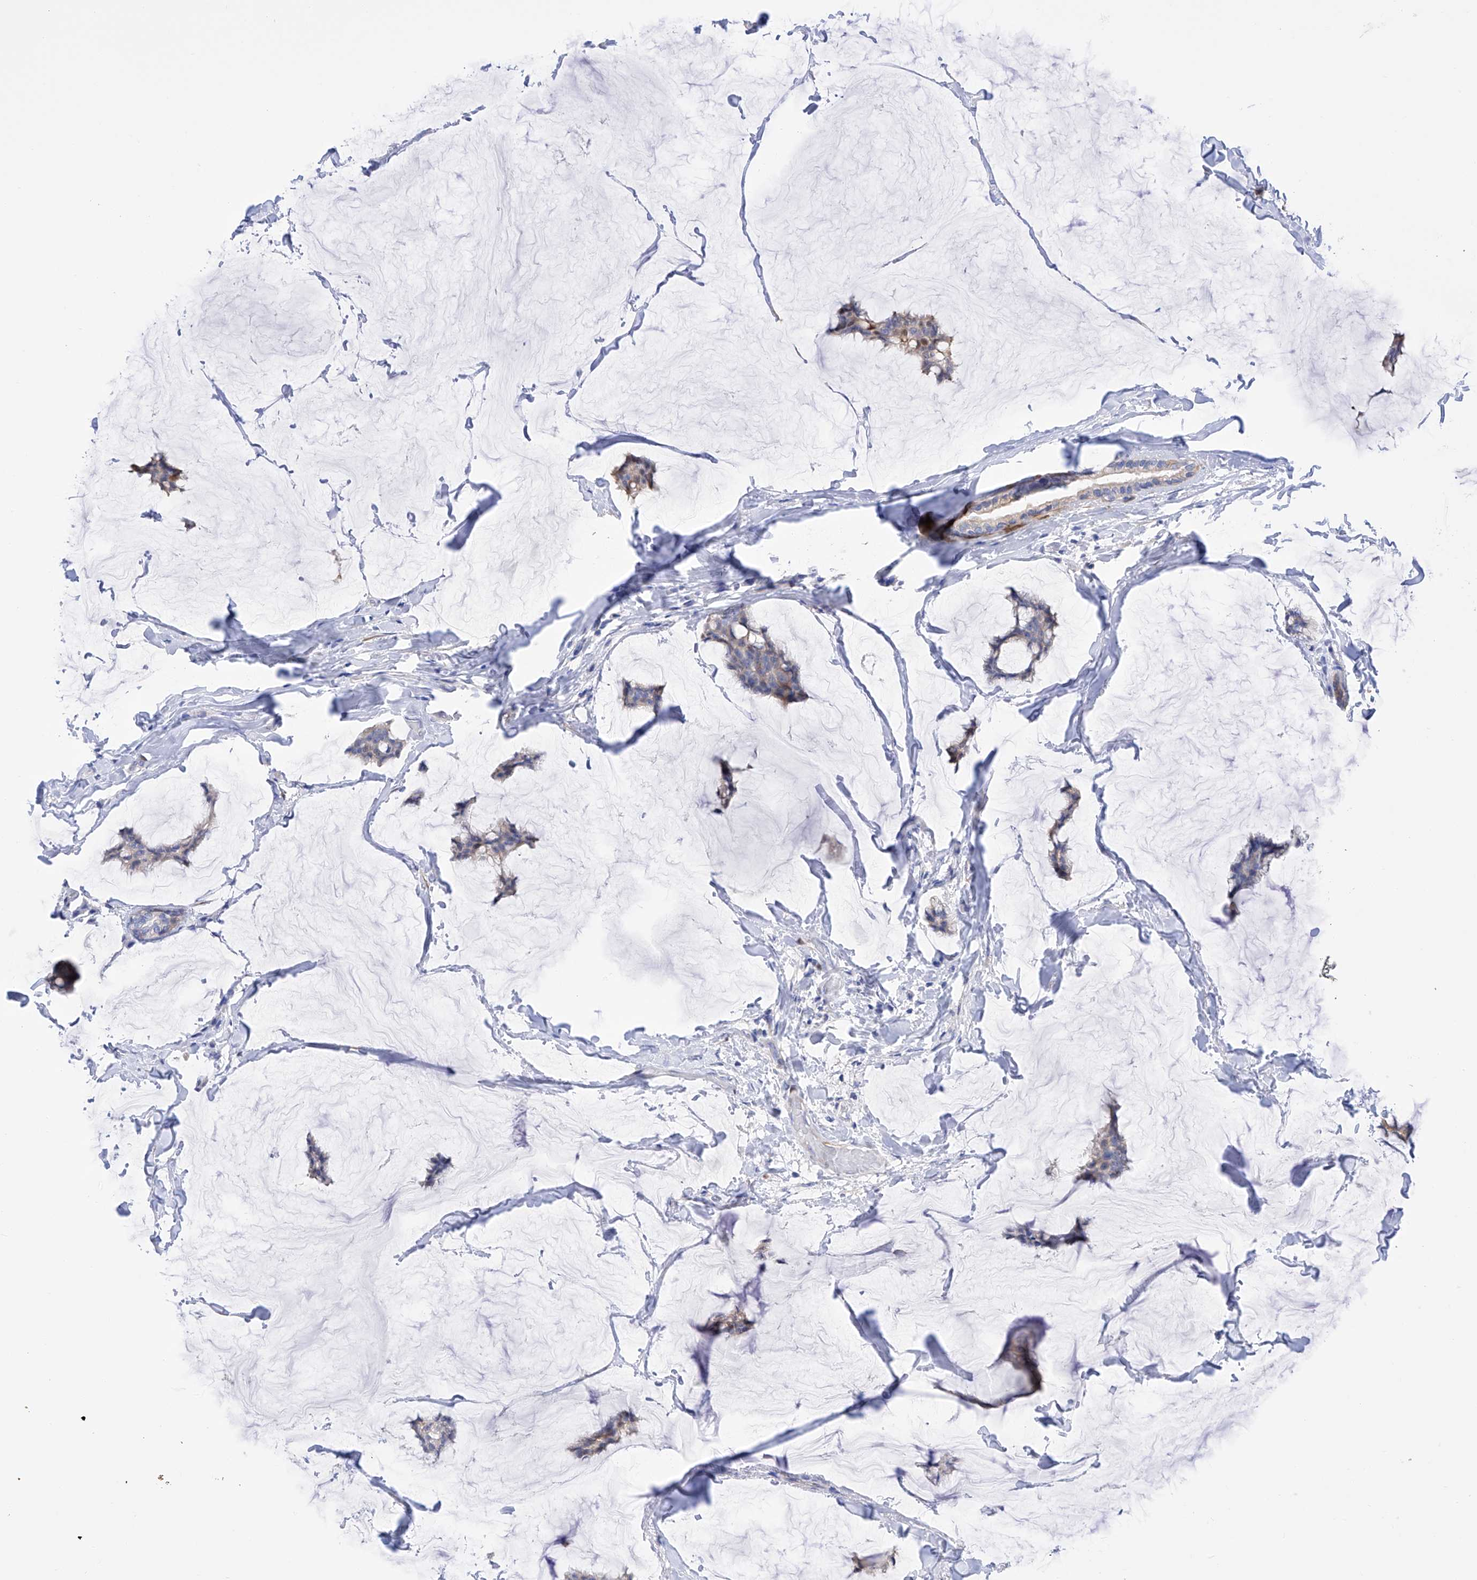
{"staining": {"intensity": "weak", "quantity": "<25%", "location": "cytoplasmic/membranous,nuclear"}, "tissue": "breast cancer", "cell_type": "Tumor cells", "image_type": "cancer", "snomed": [{"axis": "morphology", "description": "Duct carcinoma"}, {"axis": "topography", "description": "Breast"}], "caption": "DAB immunohistochemical staining of human breast cancer reveals no significant expression in tumor cells. Brightfield microscopy of immunohistochemistry (IHC) stained with DAB (3,3'-diaminobenzidine) (brown) and hematoxylin (blue), captured at high magnification.", "gene": "TRPC7", "patient": {"sex": "female", "age": 93}}